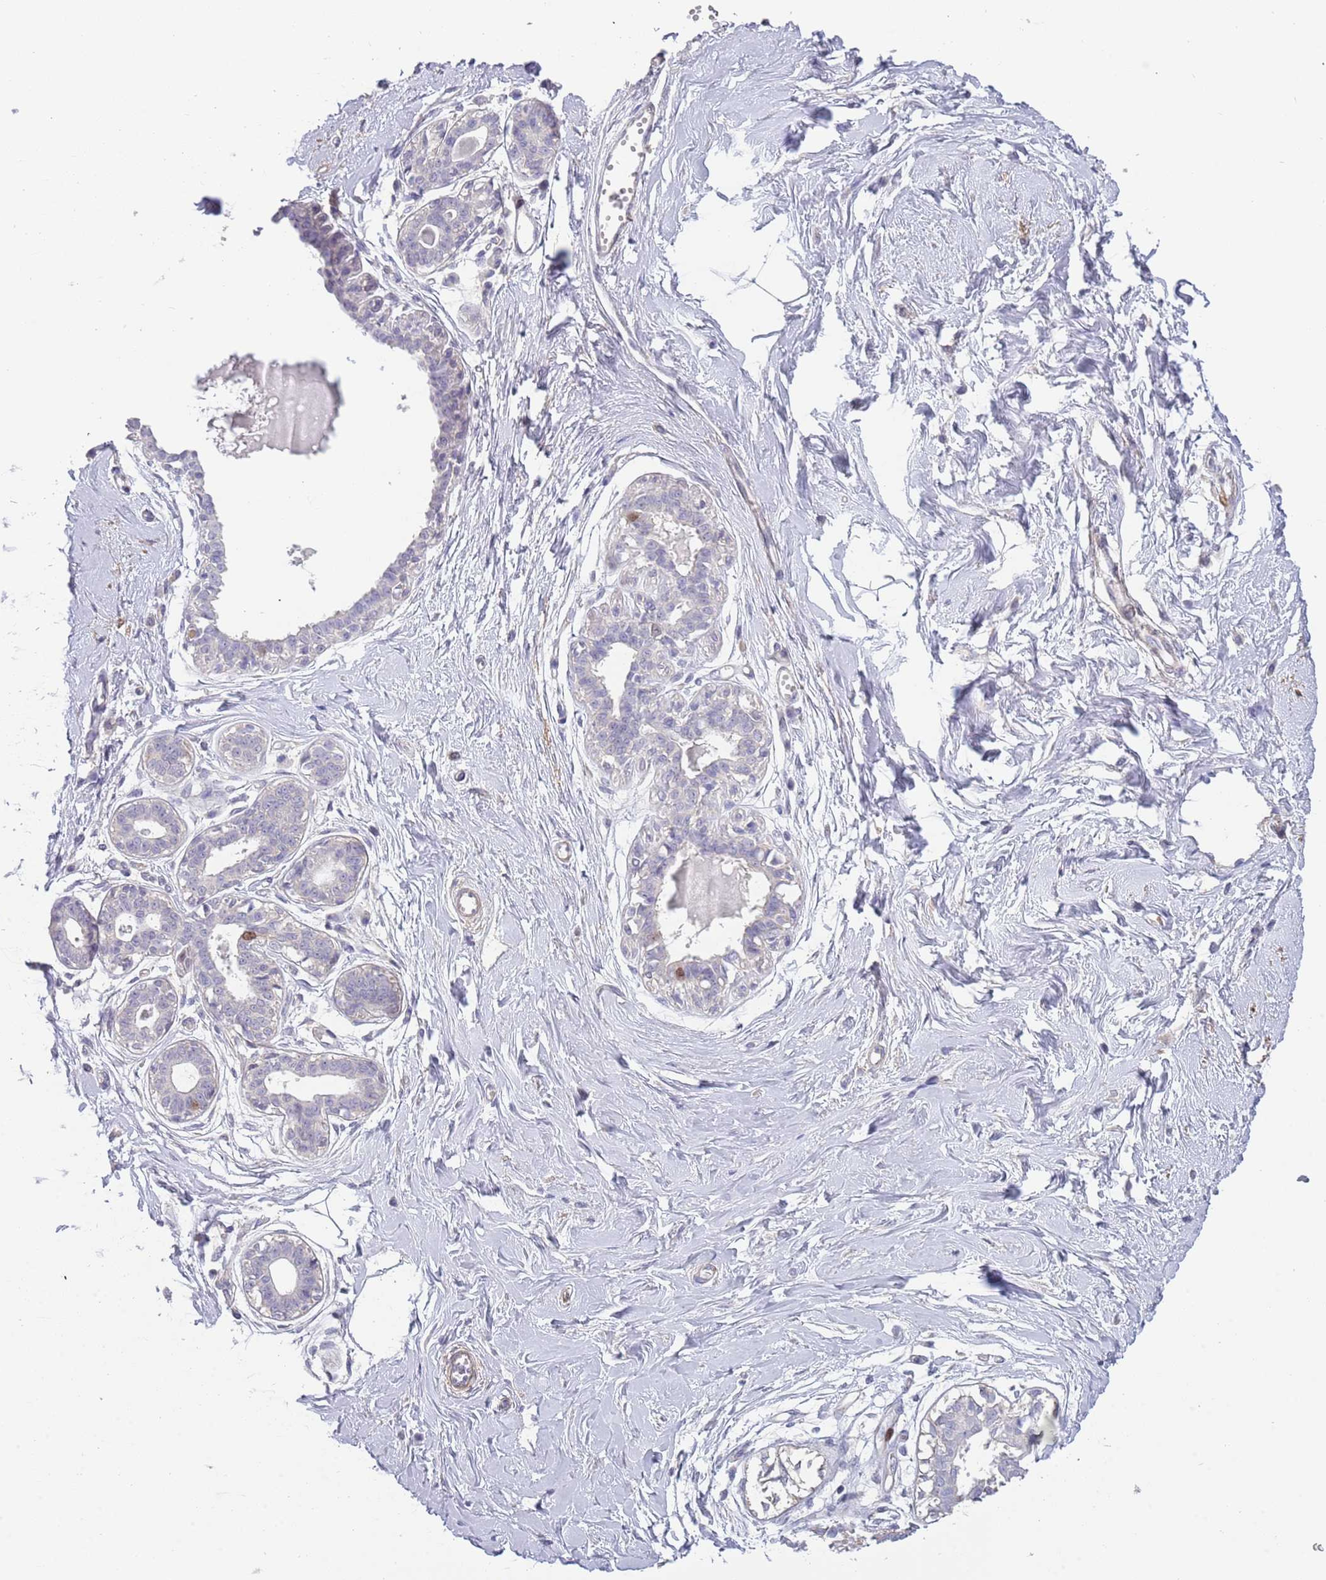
{"staining": {"intensity": "negative", "quantity": "none", "location": "none"}, "tissue": "breast", "cell_type": "Adipocytes", "image_type": "normal", "snomed": [{"axis": "morphology", "description": "Normal tissue, NOS"}, {"axis": "topography", "description": "Breast"}], "caption": "The immunohistochemistry histopathology image has no significant positivity in adipocytes of breast. (IHC, brightfield microscopy, high magnification).", "gene": "PIMREG", "patient": {"sex": "female", "age": 45}}